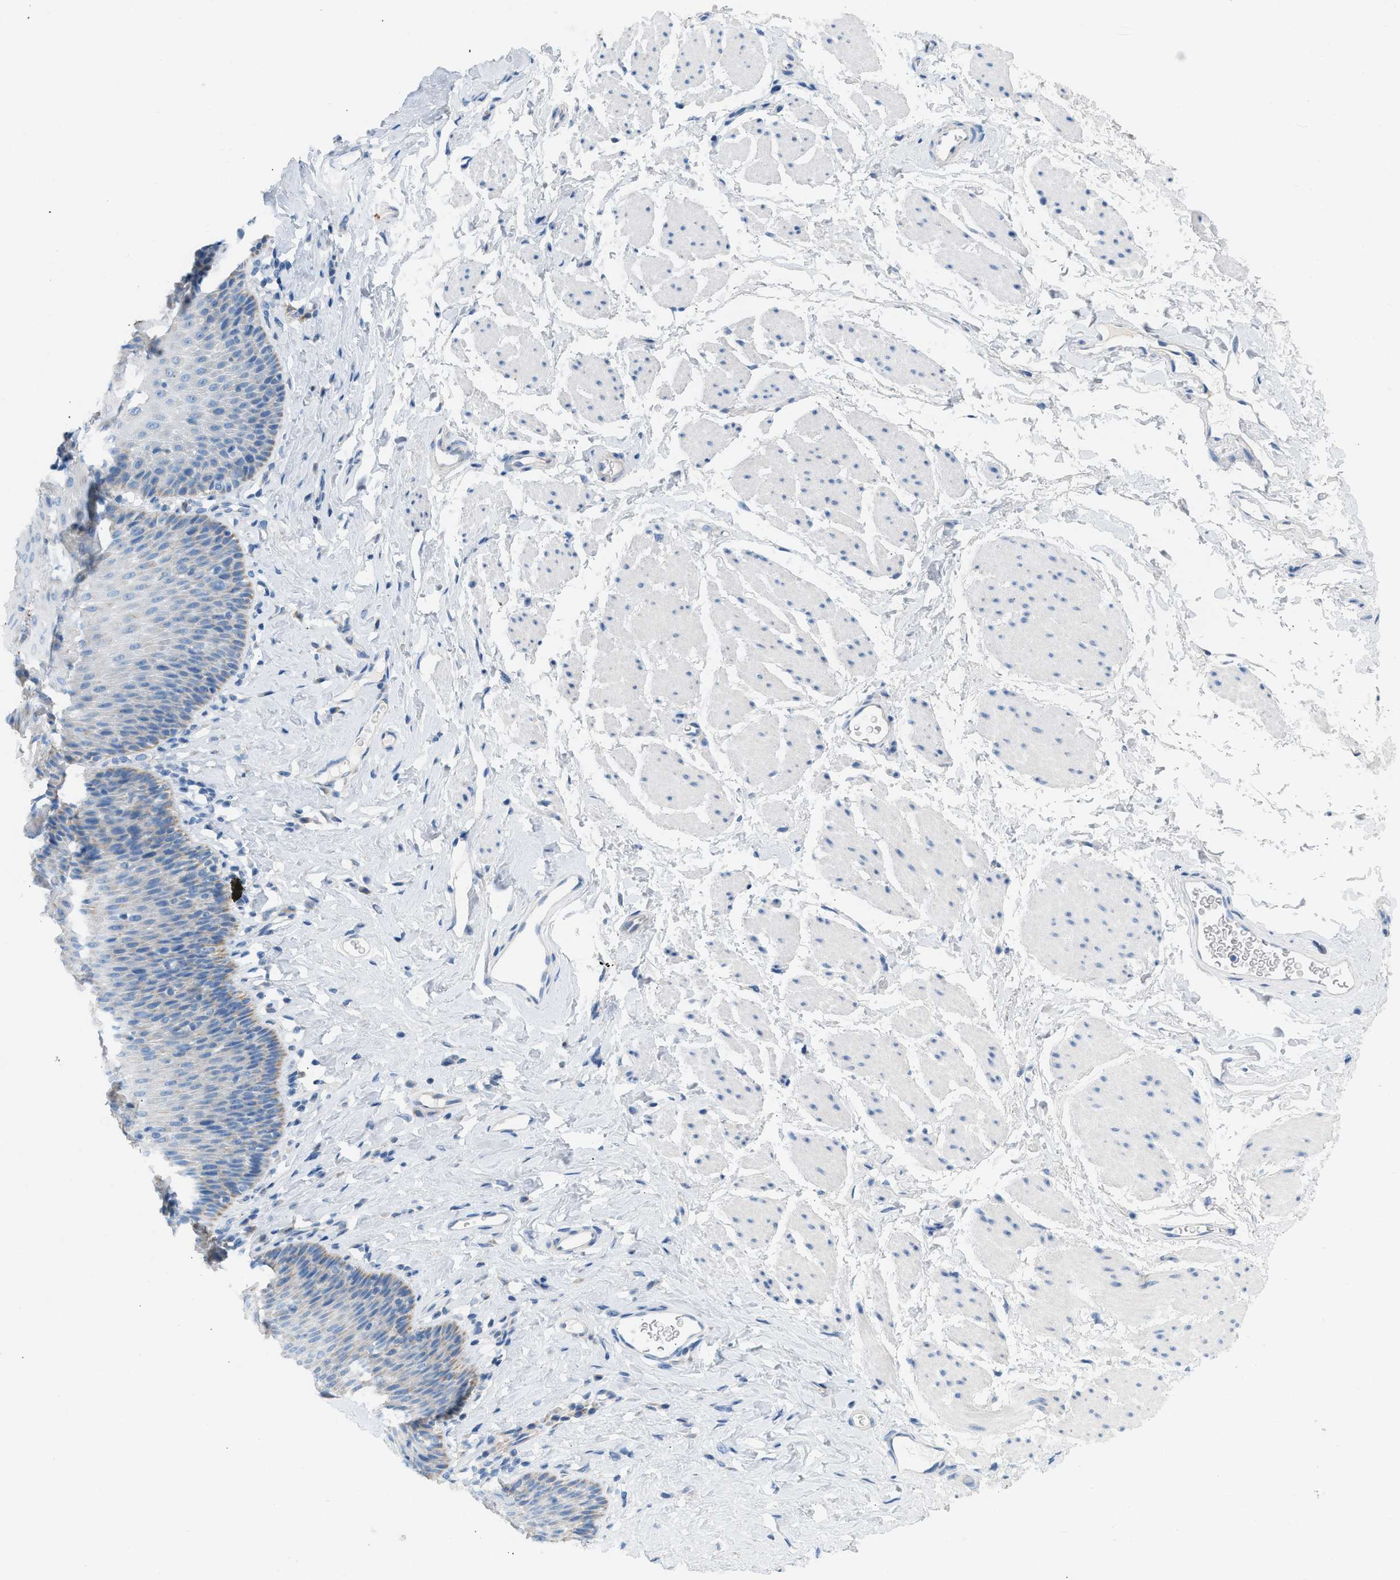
{"staining": {"intensity": "weak", "quantity": "<25%", "location": "cytoplasmic/membranous"}, "tissue": "esophagus", "cell_type": "Squamous epithelial cells", "image_type": "normal", "snomed": [{"axis": "morphology", "description": "Normal tissue, NOS"}, {"axis": "topography", "description": "Esophagus"}], "caption": "IHC of normal esophagus exhibits no positivity in squamous epithelial cells. (Brightfield microscopy of DAB immunohistochemistry at high magnification).", "gene": "NDUFS8", "patient": {"sex": "female", "age": 61}}